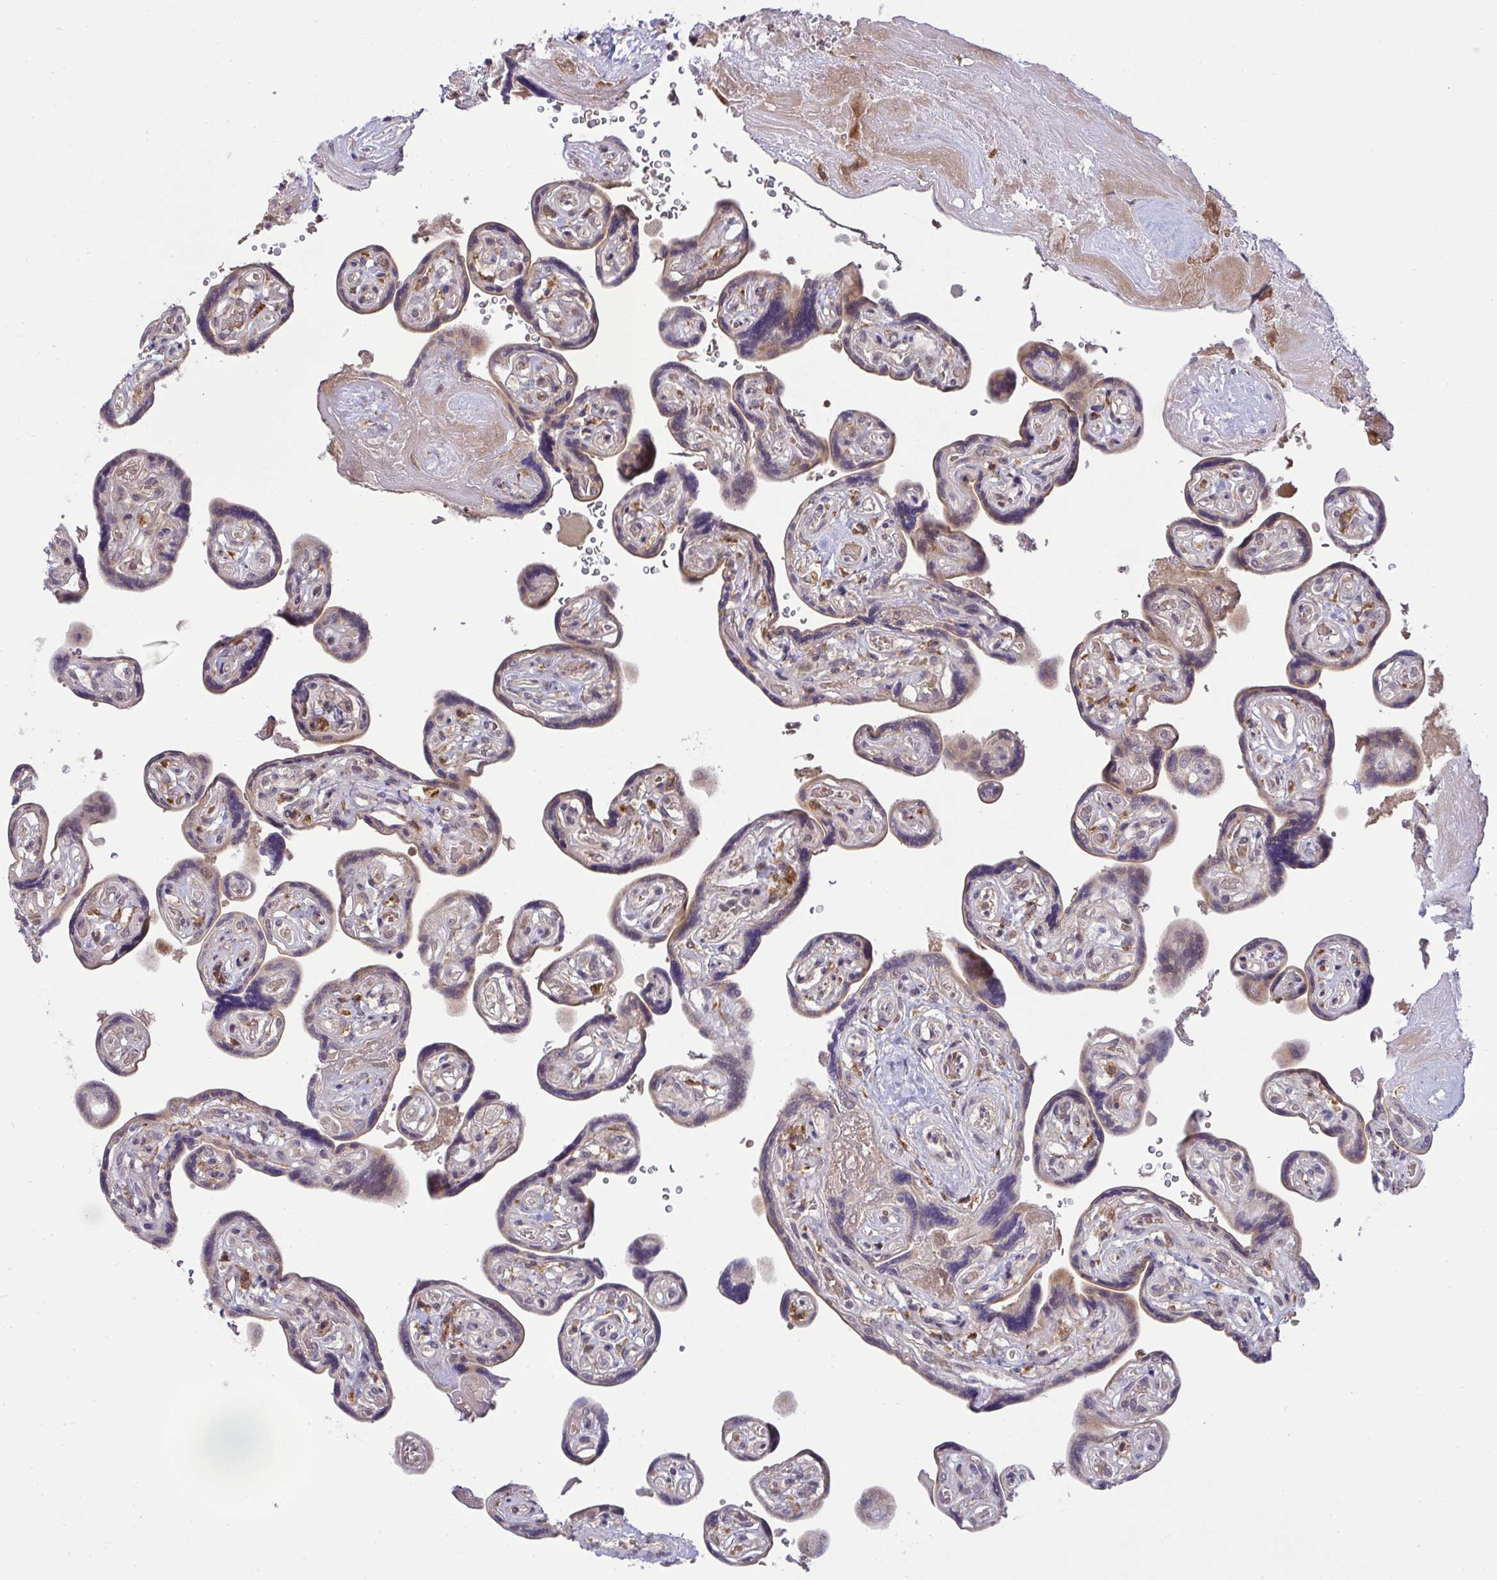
{"staining": {"intensity": "moderate", "quantity": "25%-75%", "location": "cytoplasmic/membranous"}, "tissue": "placenta", "cell_type": "Trophoblastic cells", "image_type": "normal", "snomed": [{"axis": "morphology", "description": "Normal tissue, NOS"}, {"axis": "topography", "description": "Placenta"}], "caption": "An image of human placenta stained for a protein displays moderate cytoplasmic/membranous brown staining in trophoblastic cells. The staining was performed using DAB, with brown indicating positive protein expression. Nuclei are stained blue with hematoxylin.", "gene": "SLC9A6", "patient": {"sex": "female", "age": 32}}